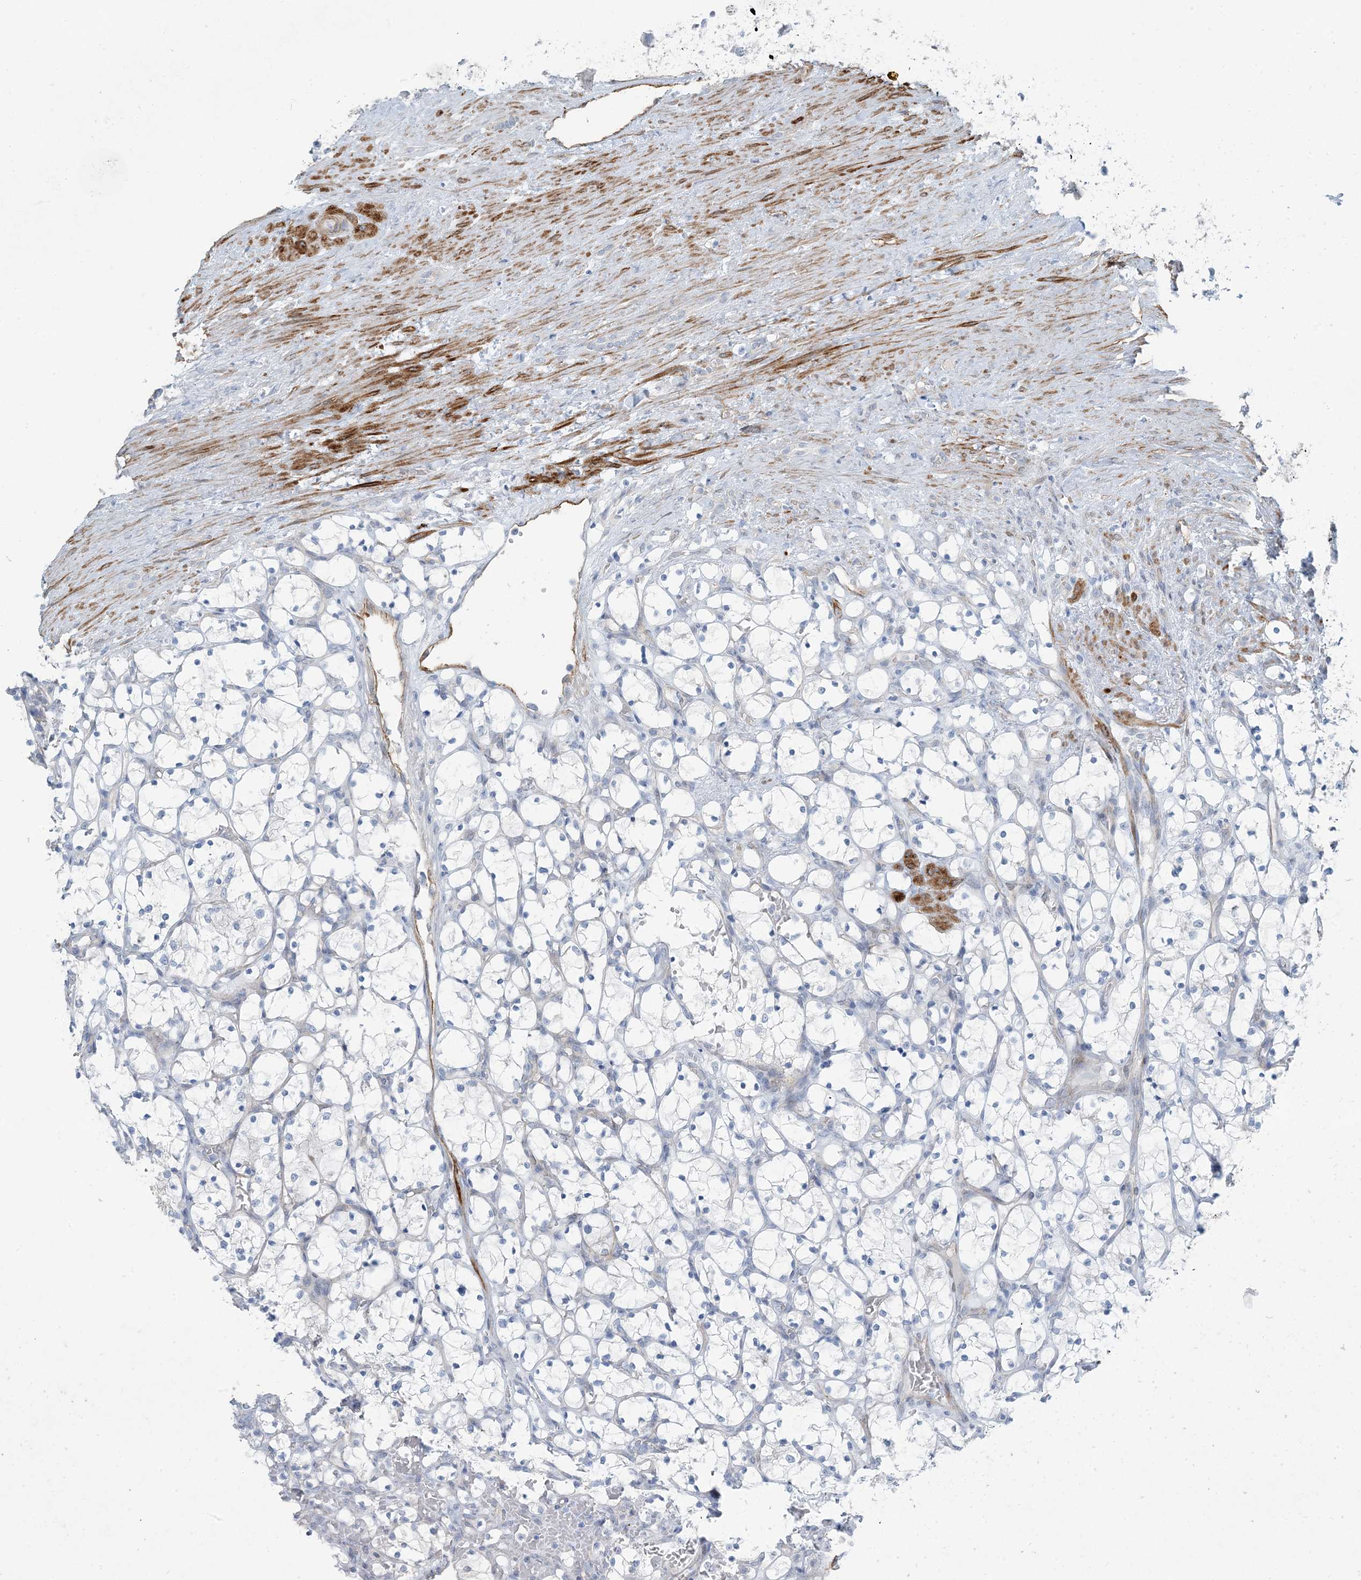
{"staining": {"intensity": "negative", "quantity": "none", "location": "none"}, "tissue": "renal cancer", "cell_type": "Tumor cells", "image_type": "cancer", "snomed": [{"axis": "morphology", "description": "Adenocarcinoma, NOS"}, {"axis": "topography", "description": "Kidney"}], "caption": "Renal cancer (adenocarcinoma) stained for a protein using immunohistochemistry (IHC) demonstrates no positivity tumor cells.", "gene": "PGM5", "patient": {"sex": "female", "age": 69}}